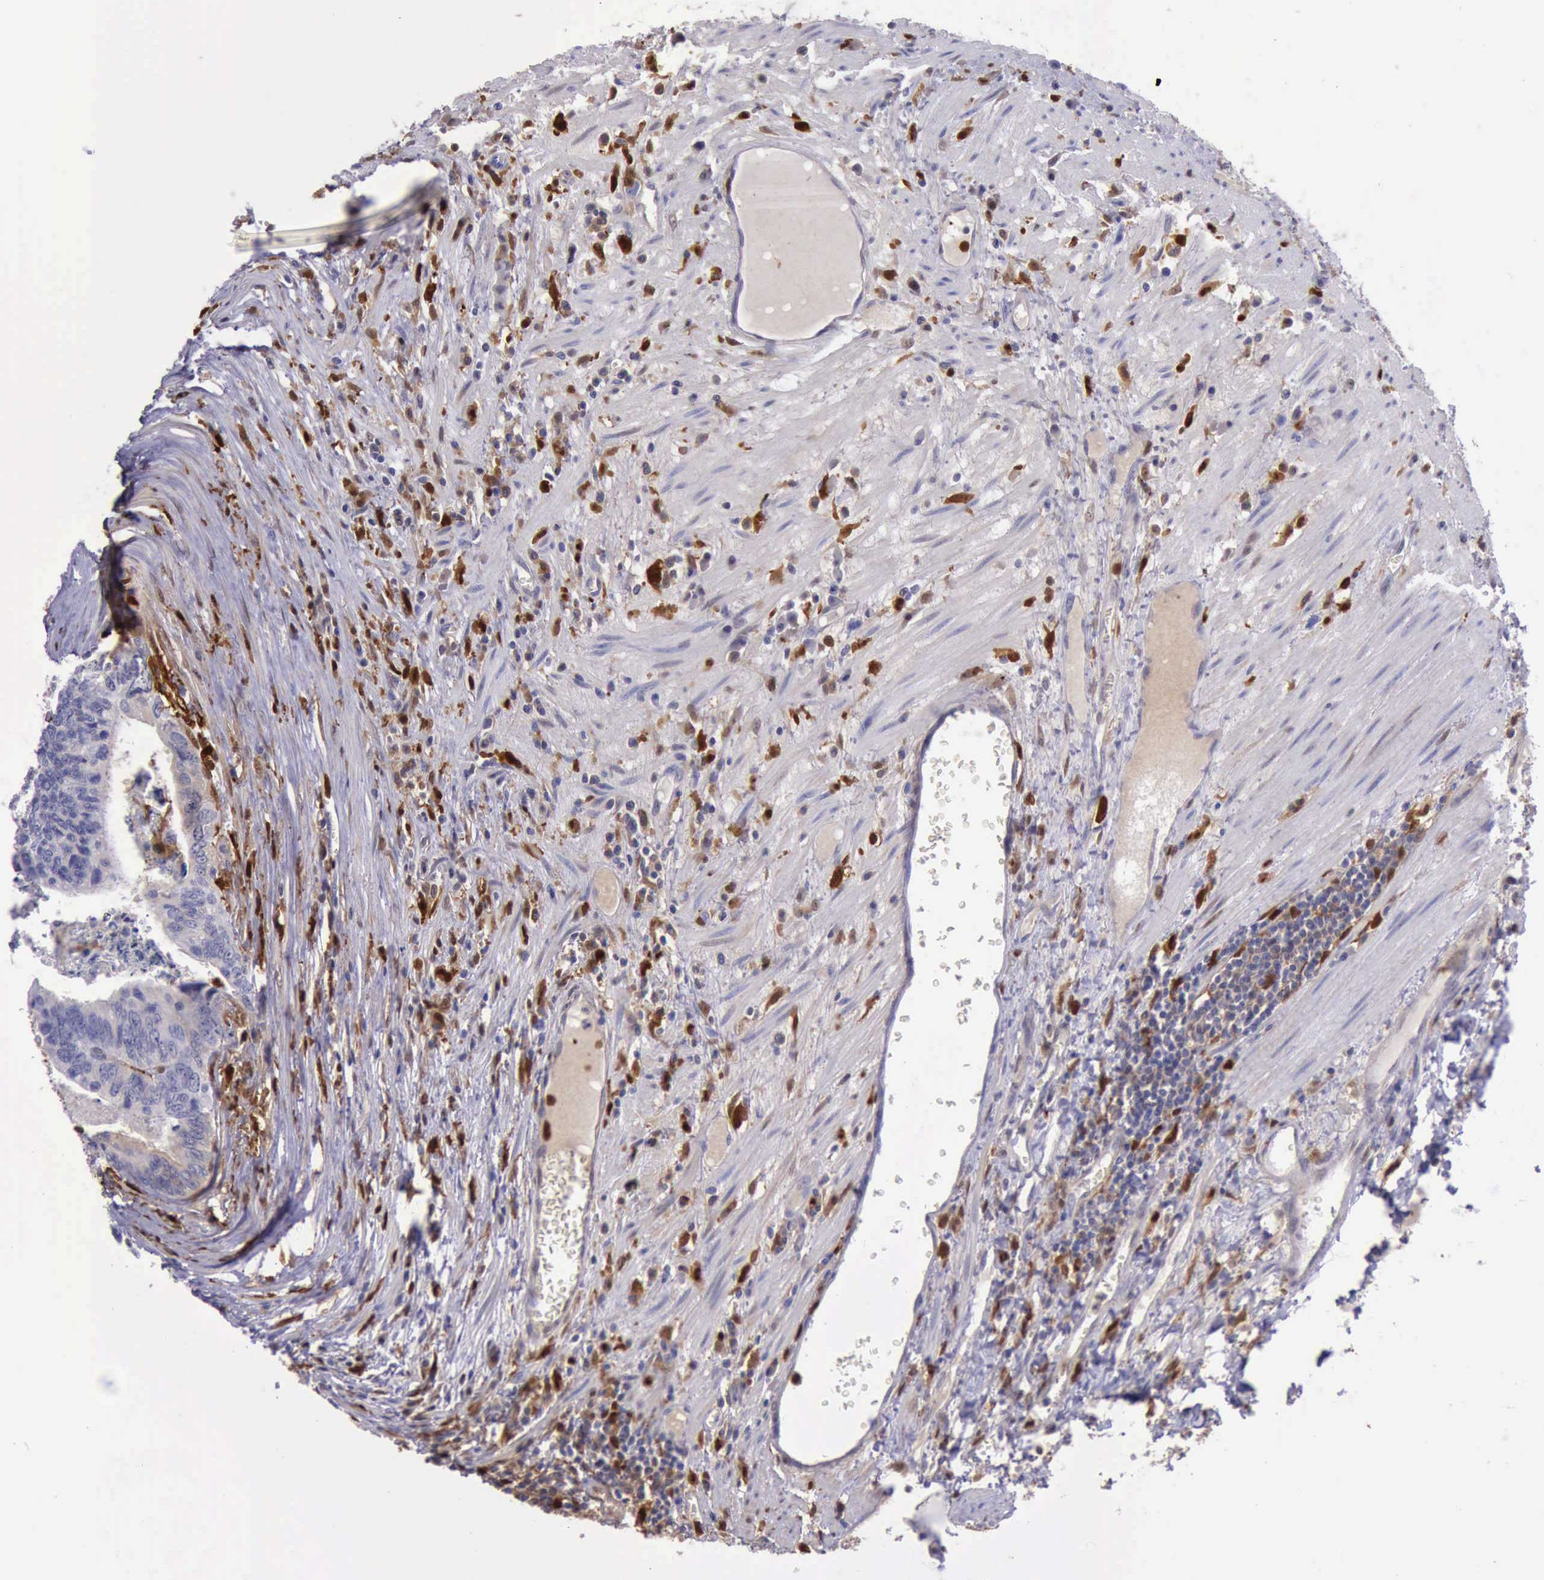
{"staining": {"intensity": "weak", "quantity": "<25%", "location": "cytoplasmic/membranous,nuclear"}, "tissue": "colorectal cancer", "cell_type": "Tumor cells", "image_type": "cancer", "snomed": [{"axis": "morphology", "description": "Adenocarcinoma, NOS"}, {"axis": "topography", "description": "Colon"}], "caption": "This is a histopathology image of IHC staining of adenocarcinoma (colorectal), which shows no staining in tumor cells.", "gene": "TYMP", "patient": {"sex": "male", "age": 72}}